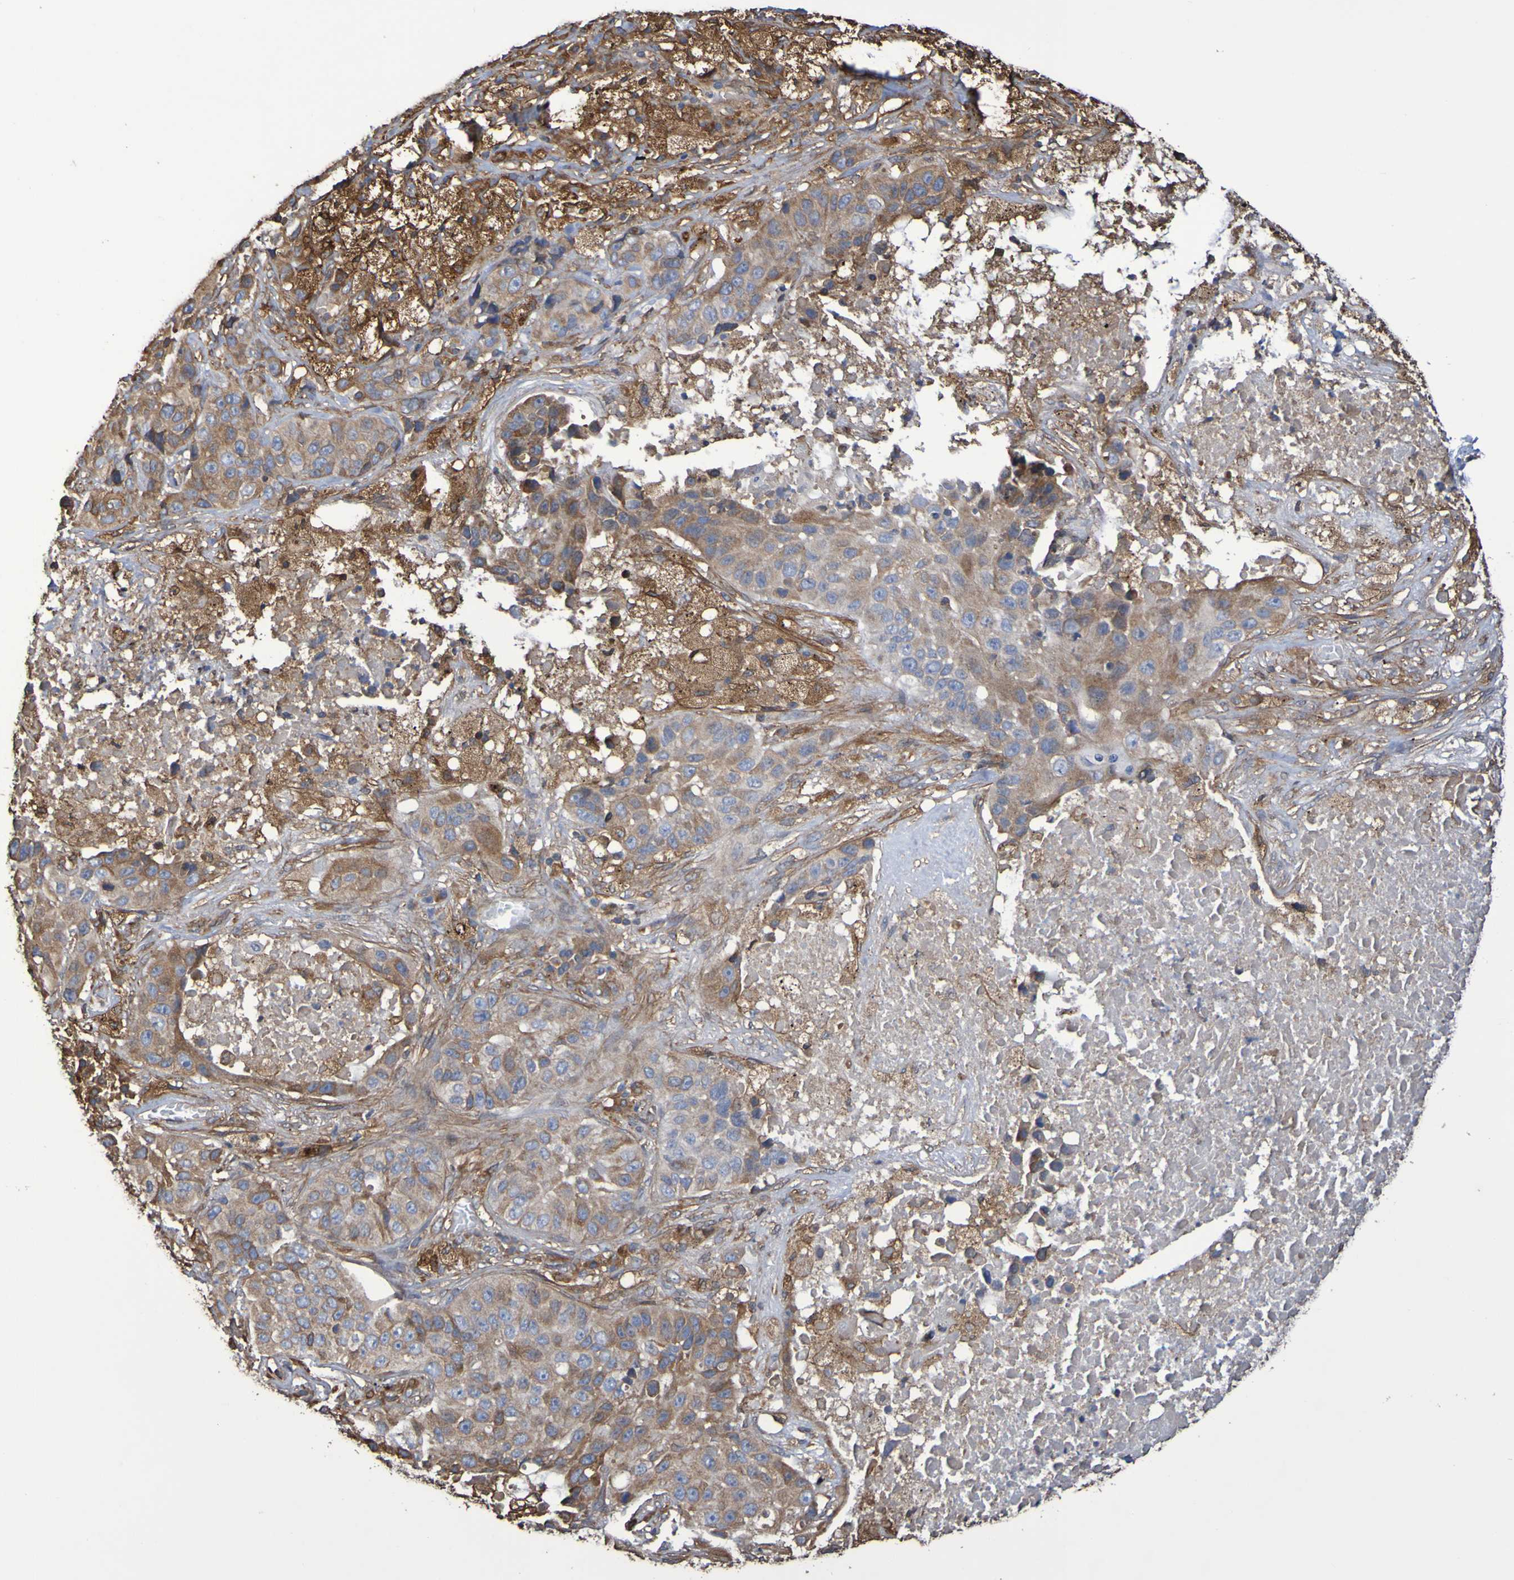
{"staining": {"intensity": "moderate", "quantity": "25%-75%", "location": "cytoplasmic/membranous"}, "tissue": "lung cancer", "cell_type": "Tumor cells", "image_type": "cancer", "snomed": [{"axis": "morphology", "description": "Squamous cell carcinoma, NOS"}, {"axis": "topography", "description": "Lung"}], "caption": "An image of human lung cancer stained for a protein shows moderate cytoplasmic/membranous brown staining in tumor cells.", "gene": "RAB11A", "patient": {"sex": "male", "age": 57}}